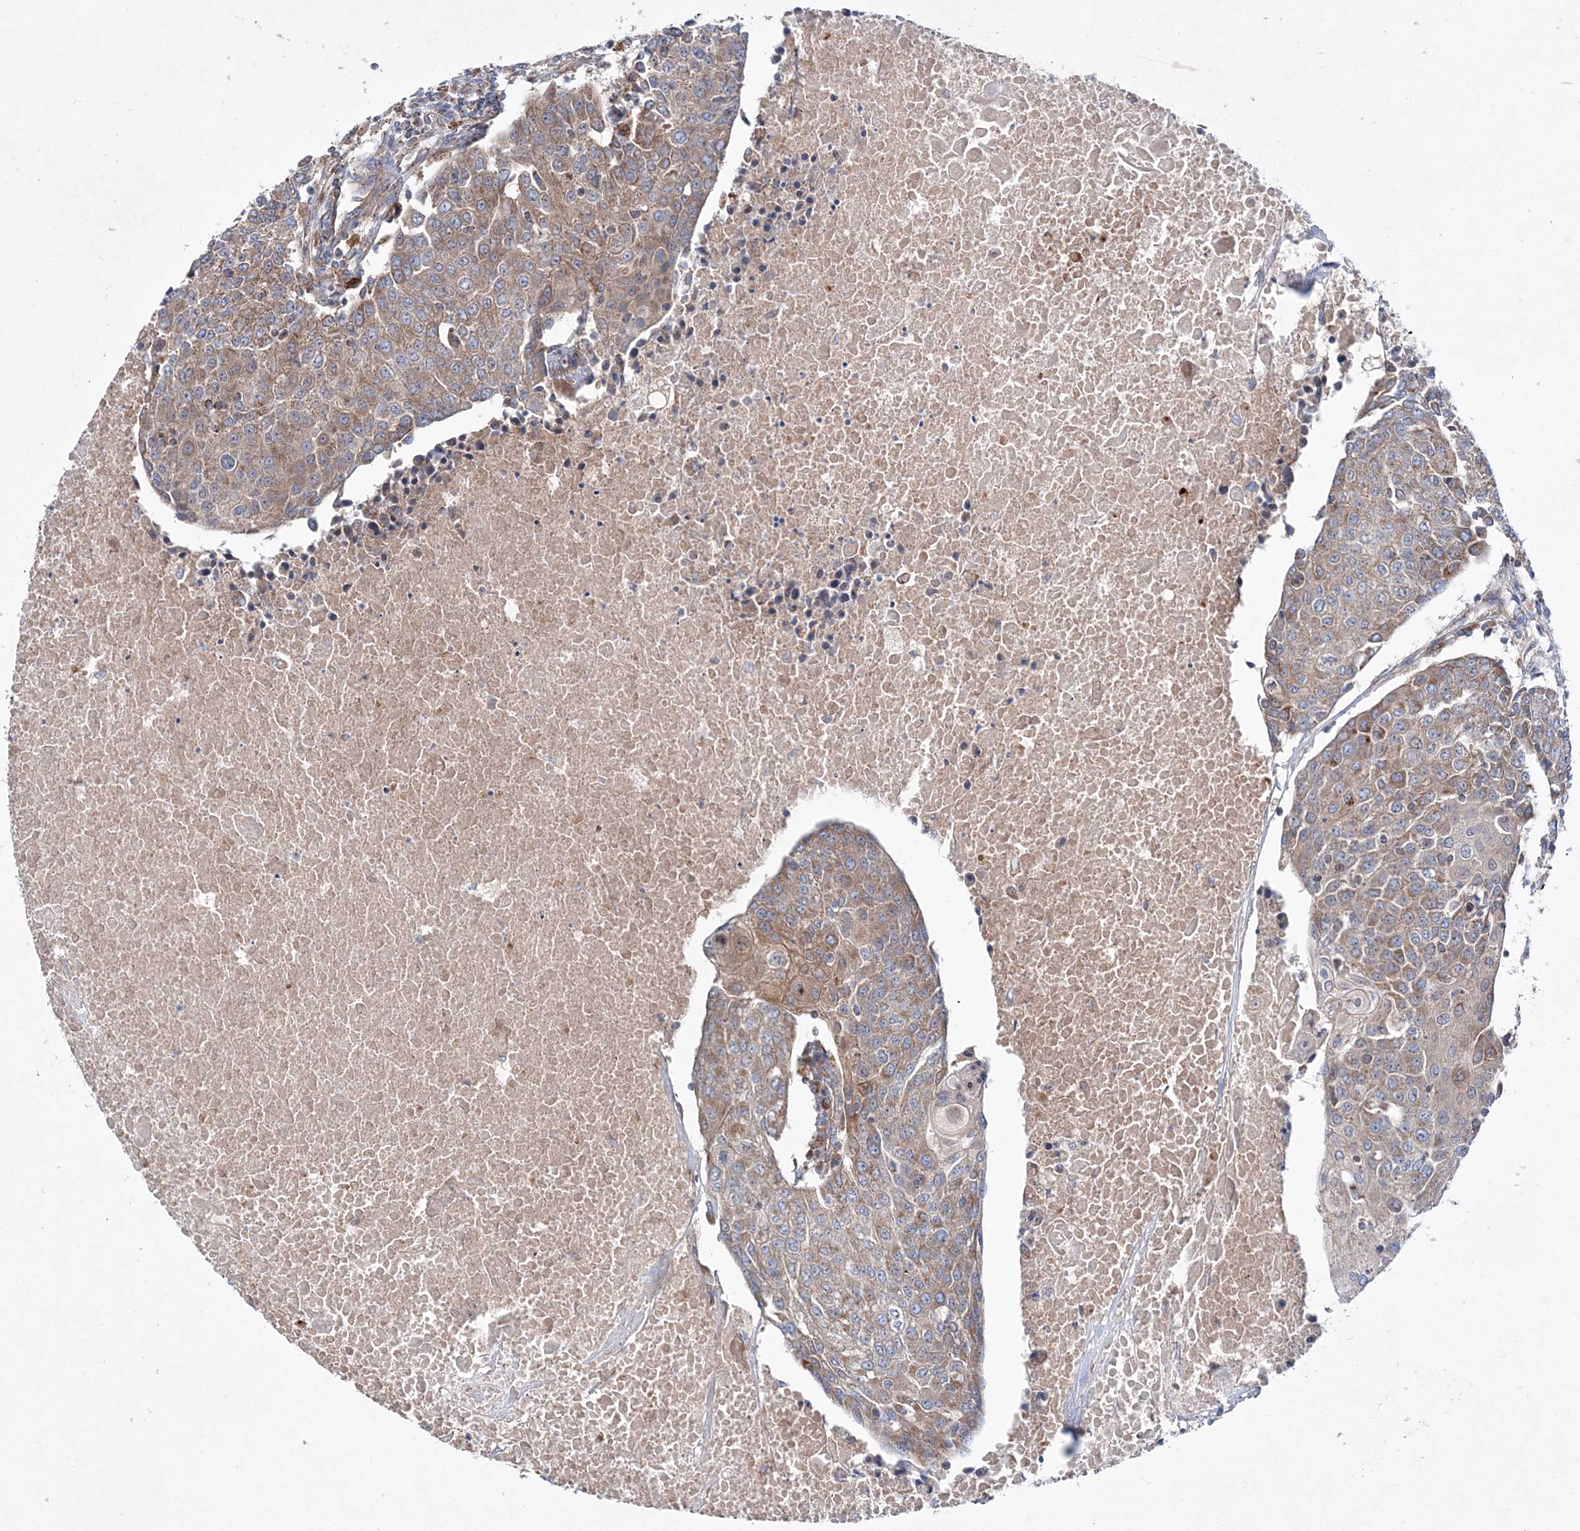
{"staining": {"intensity": "moderate", "quantity": ">75%", "location": "cytoplasmic/membranous"}, "tissue": "urothelial cancer", "cell_type": "Tumor cells", "image_type": "cancer", "snomed": [{"axis": "morphology", "description": "Urothelial carcinoma, High grade"}, {"axis": "topography", "description": "Urinary bladder"}], "caption": "Human urothelial cancer stained for a protein (brown) reveals moderate cytoplasmic/membranous positive staining in approximately >75% of tumor cells.", "gene": "NGLY1", "patient": {"sex": "female", "age": 85}}